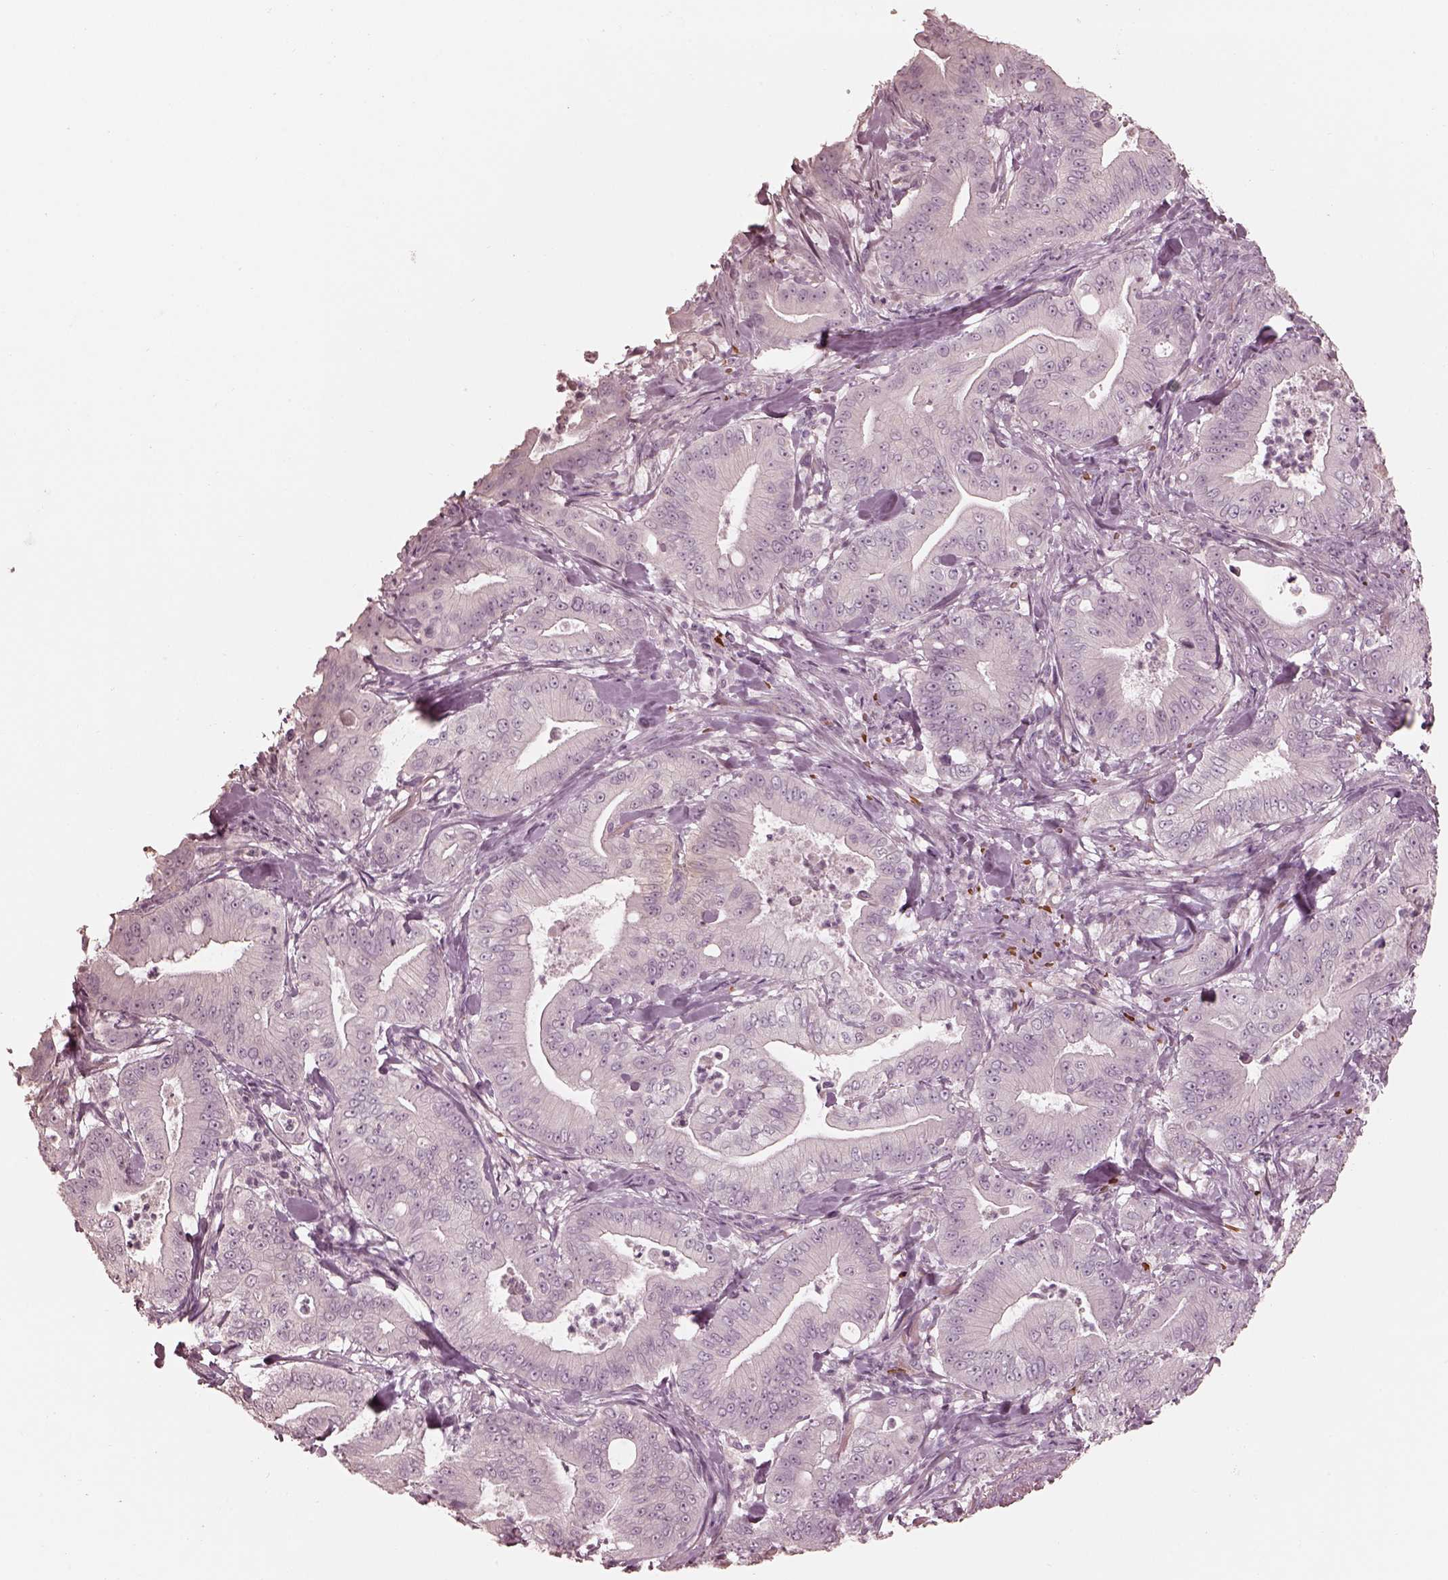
{"staining": {"intensity": "negative", "quantity": "none", "location": "none"}, "tissue": "pancreatic cancer", "cell_type": "Tumor cells", "image_type": "cancer", "snomed": [{"axis": "morphology", "description": "Adenocarcinoma, NOS"}, {"axis": "topography", "description": "Pancreas"}], "caption": "An image of pancreatic cancer (adenocarcinoma) stained for a protein reveals no brown staining in tumor cells.", "gene": "ANKLE1", "patient": {"sex": "male", "age": 71}}